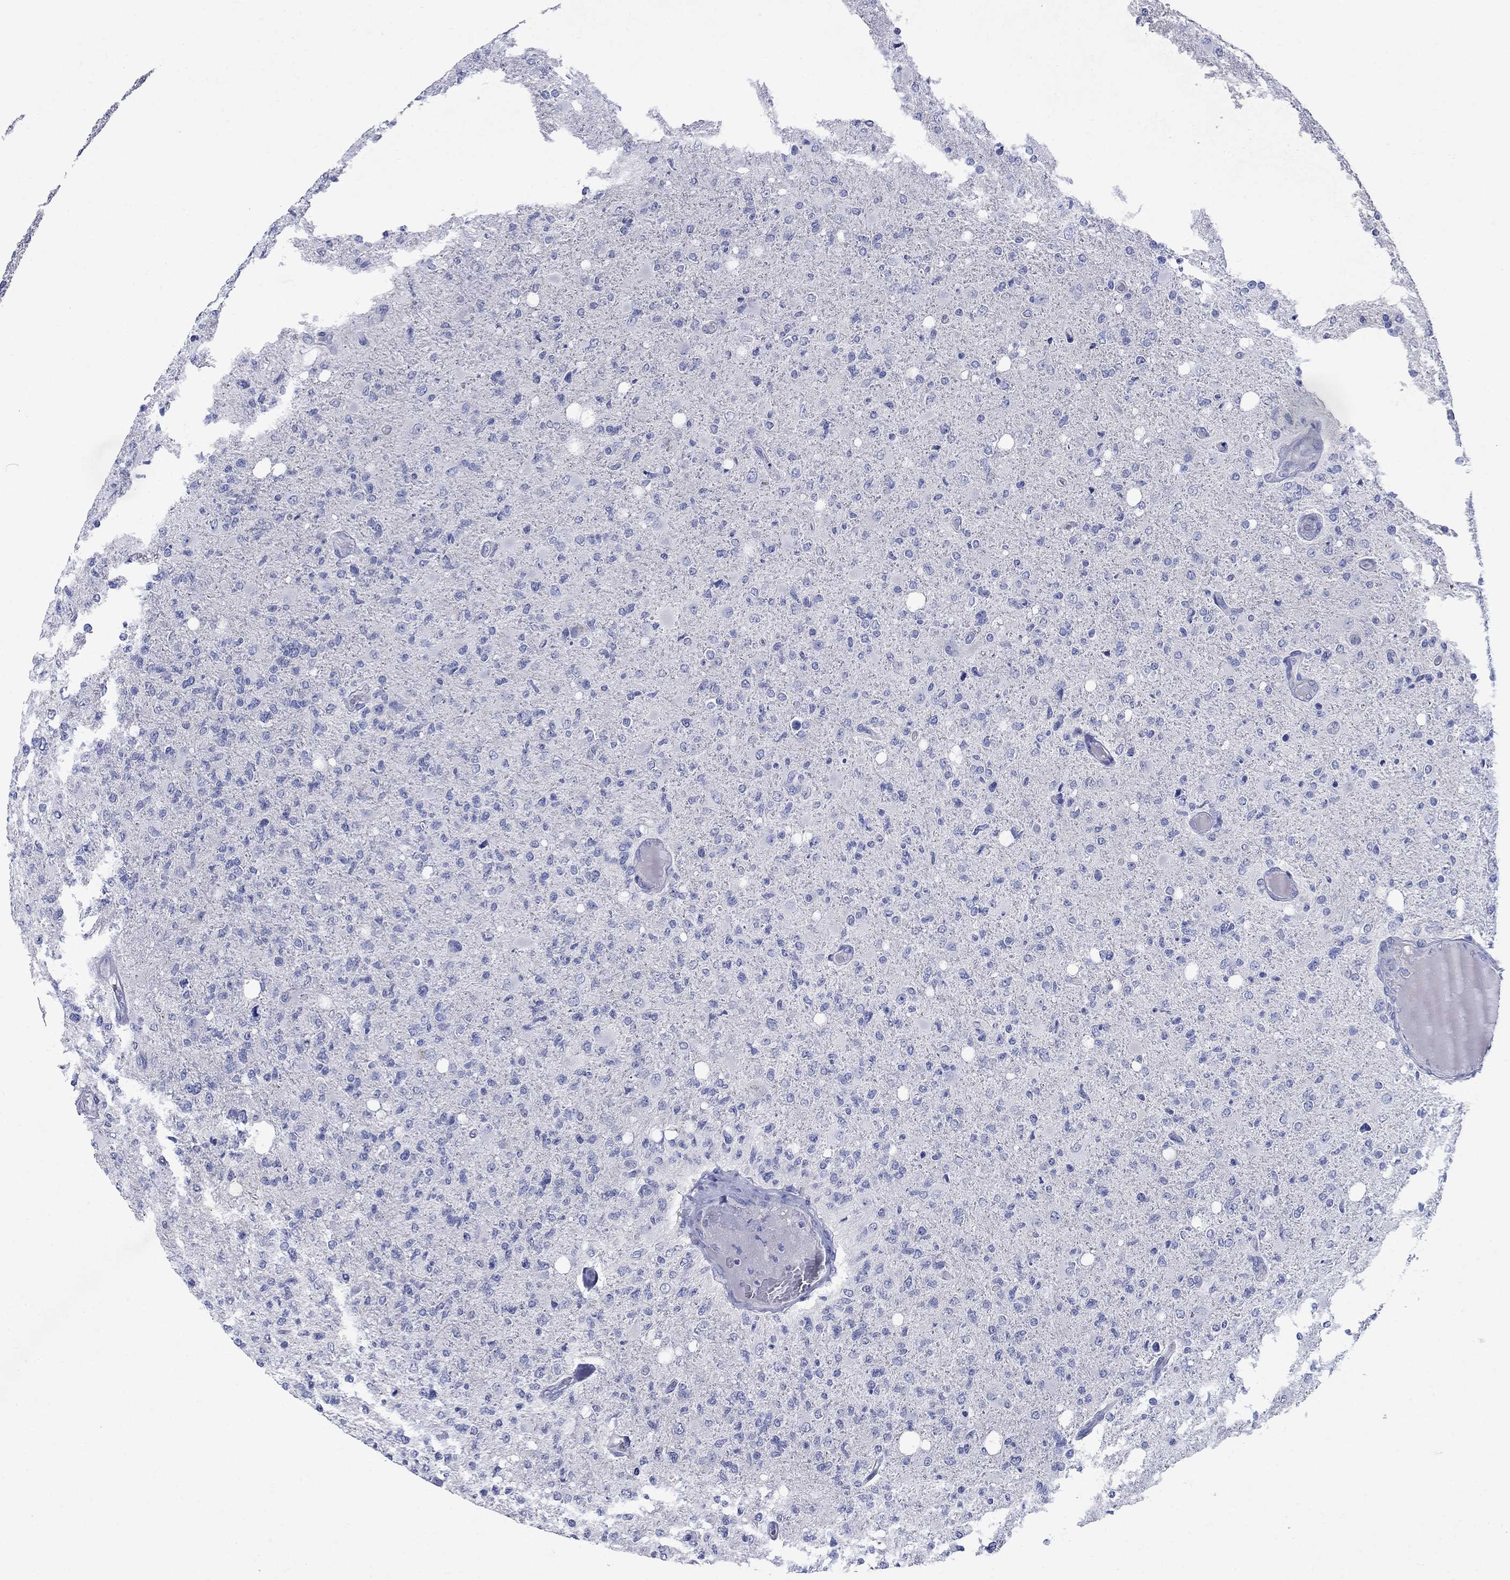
{"staining": {"intensity": "negative", "quantity": "none", "location": "none"}, "tissue": "glioma", "cell_type": "Tumor cells", "image_type": "cancer", "snomed": [{"axis": "morphology", "description": "Glioma, malignant, High grade"}, {"axis": "topography", "description": "Cerebral cortex"}], "caption": "Tumor cells are negative for brown protein staining in high-grade glioma (malignant).", "gene": "SULT2B1", "patient": {"sex": "male", "age": 70}}